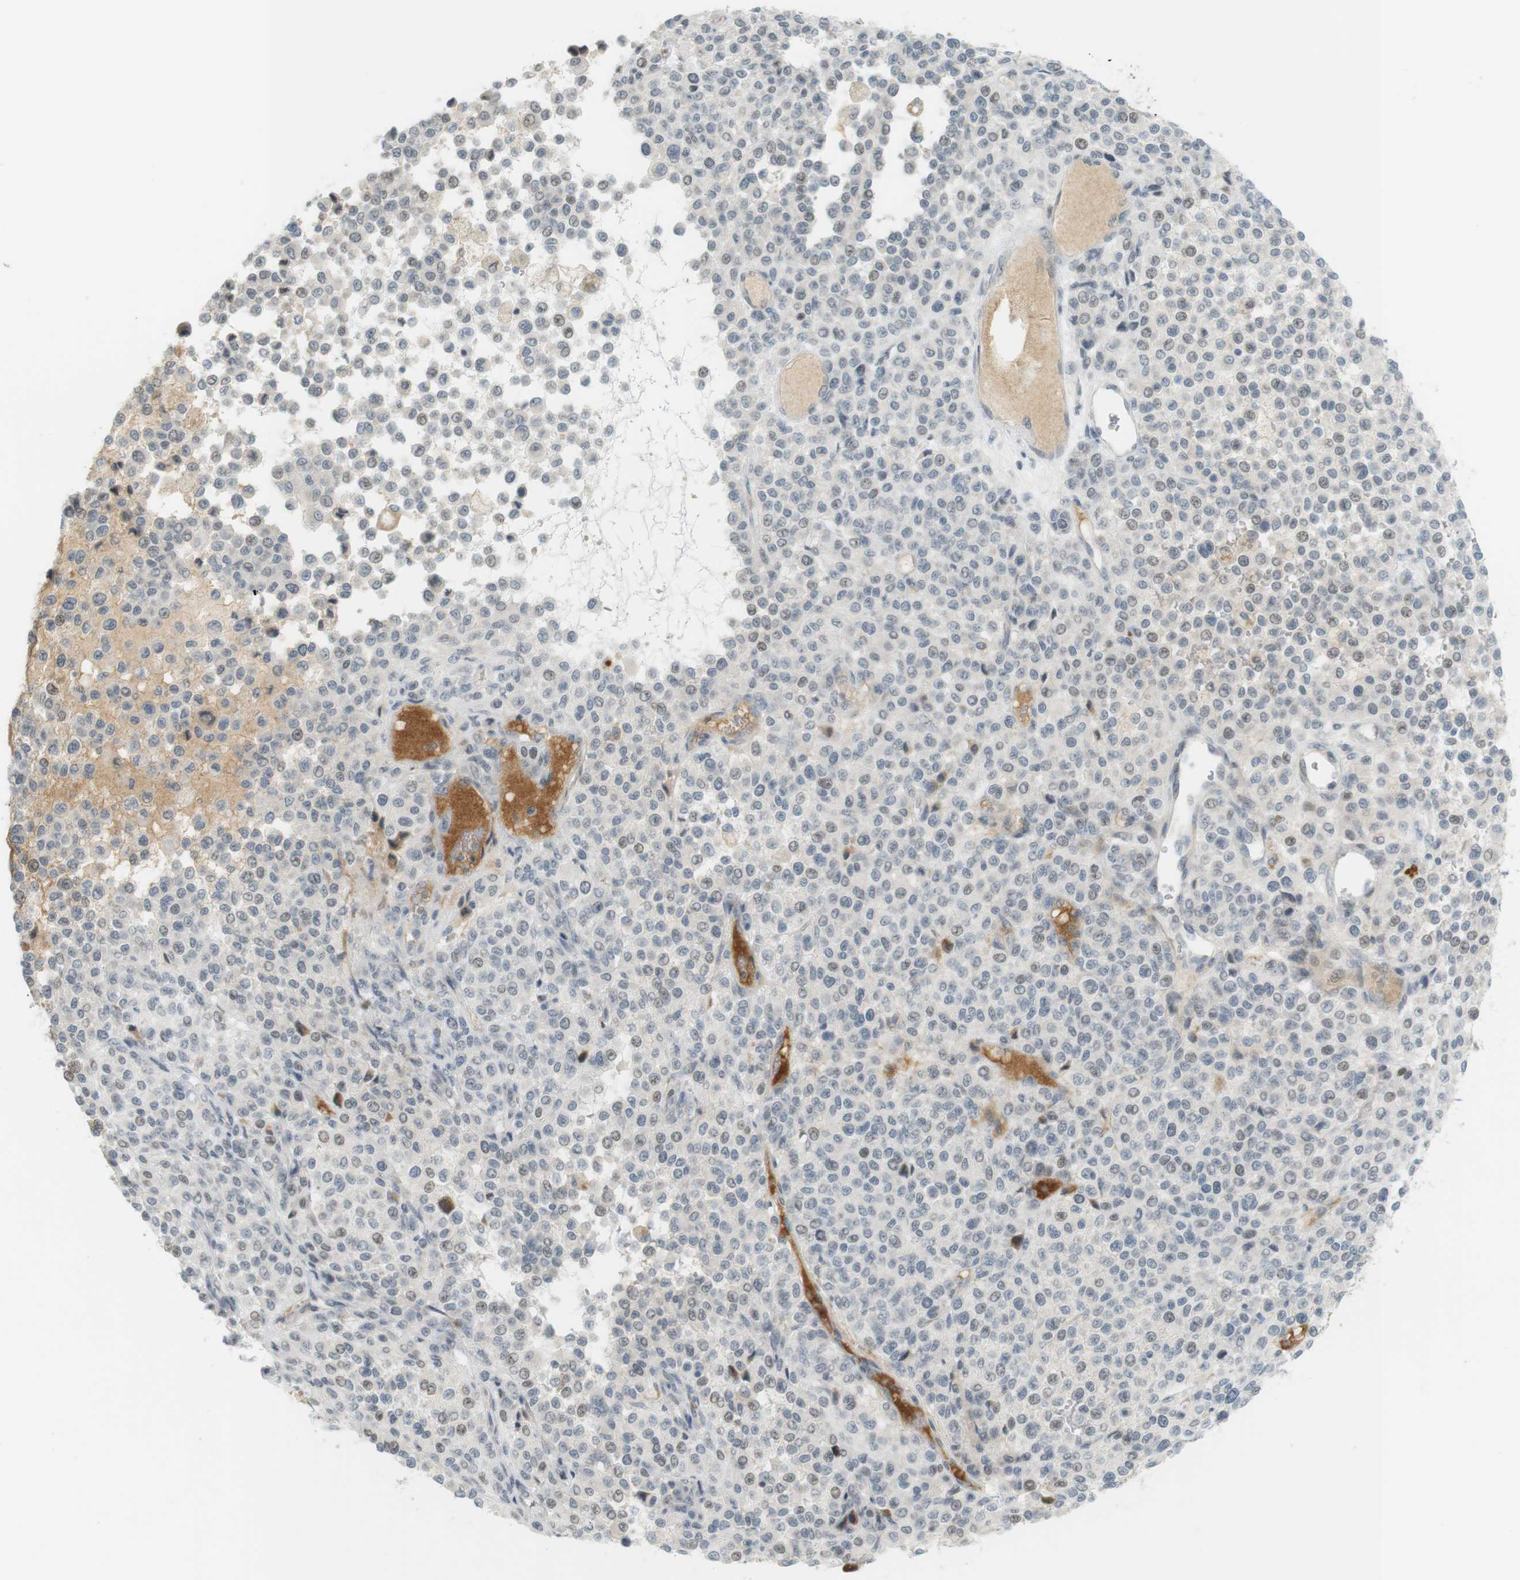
{"staining": {"intensity": "weak", "quantity": "<25%", "location": "nuclear"}, "tissue": "melanoma", "cell_type": "Tumor cells", "image_type": "cancer", "snomed": [{"axis": "morphology", "description": "Malignant melanoma, Metastatic site"}, {"axis": "topography", "description": "Pancreas"}], "caption": "An IHC image of malignant melanoma (metastatic site) is shown. There is no staining in tumor cells of malignant melanoma (metastatic site). The staining was performed using DAB (3,3'-diaminobenzidine) to visualize the protein expression in brown, while the nuclei were stained in blue with hematoxylin (Magnification: 20x).", "gene": "DMC1", "patient": {"sex": "female", "age": 30}}